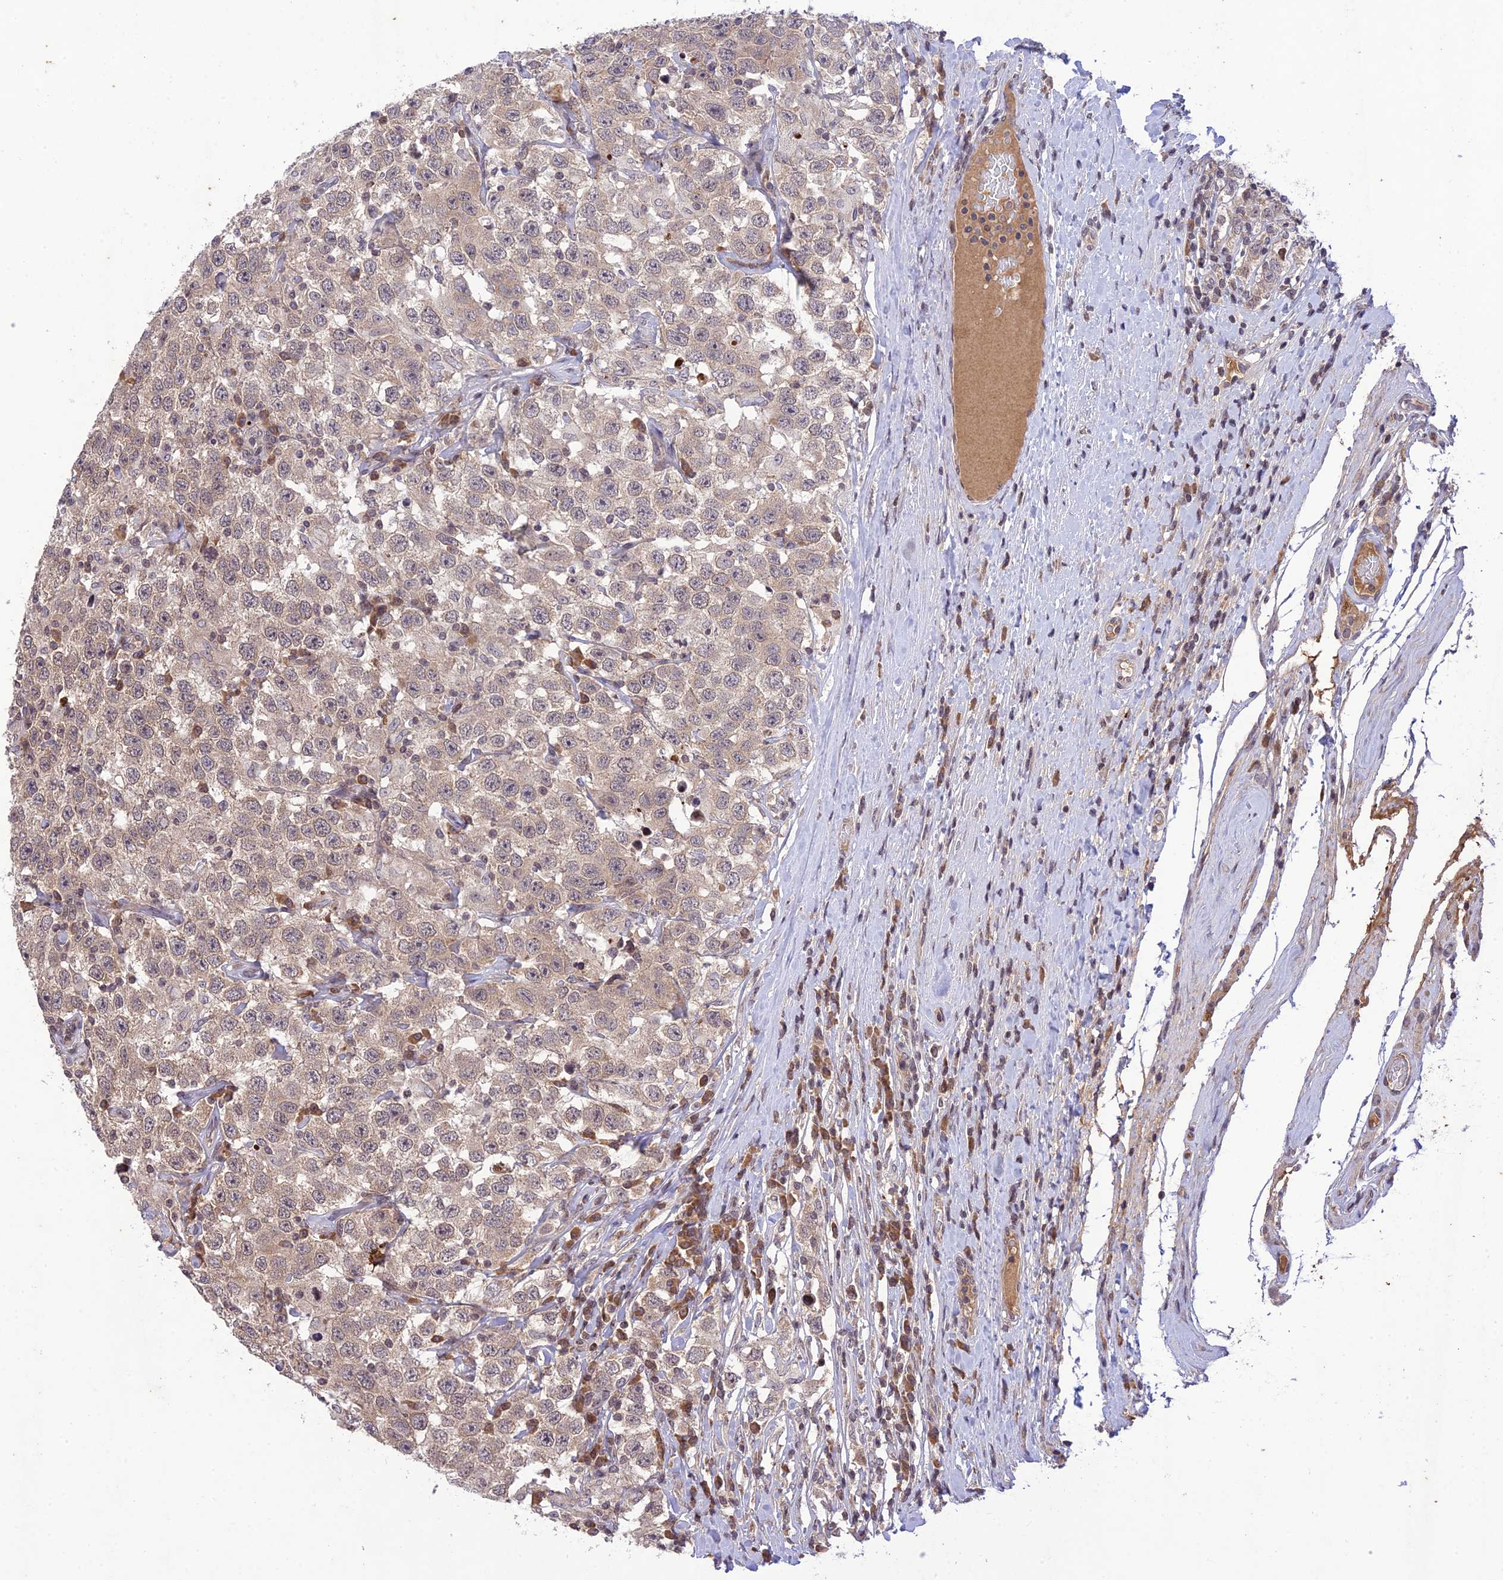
{"staining": {"intensity": "moderate", "quantity": "25%-75%", "location": "cytoplasmic/membranous"}, "tissue": "testis cancer", "cell_type": "Tumor cells", "image_type": "cancer", "snomed": [{"axis": "morphology", "description": "Seminoma, NOS"}, {"axis": "topography", "description": "Testis"}], "caption": "An immunohistochemistry (IHC) micrograph of neoplastic tissue is shown. Protein staining in brown labels moderate cytoplasmic/membranous positivity in seminoma (testis) within tumor cells.", "gene": "TEKT1", "patient": {"sex": "male", "age": 41}}